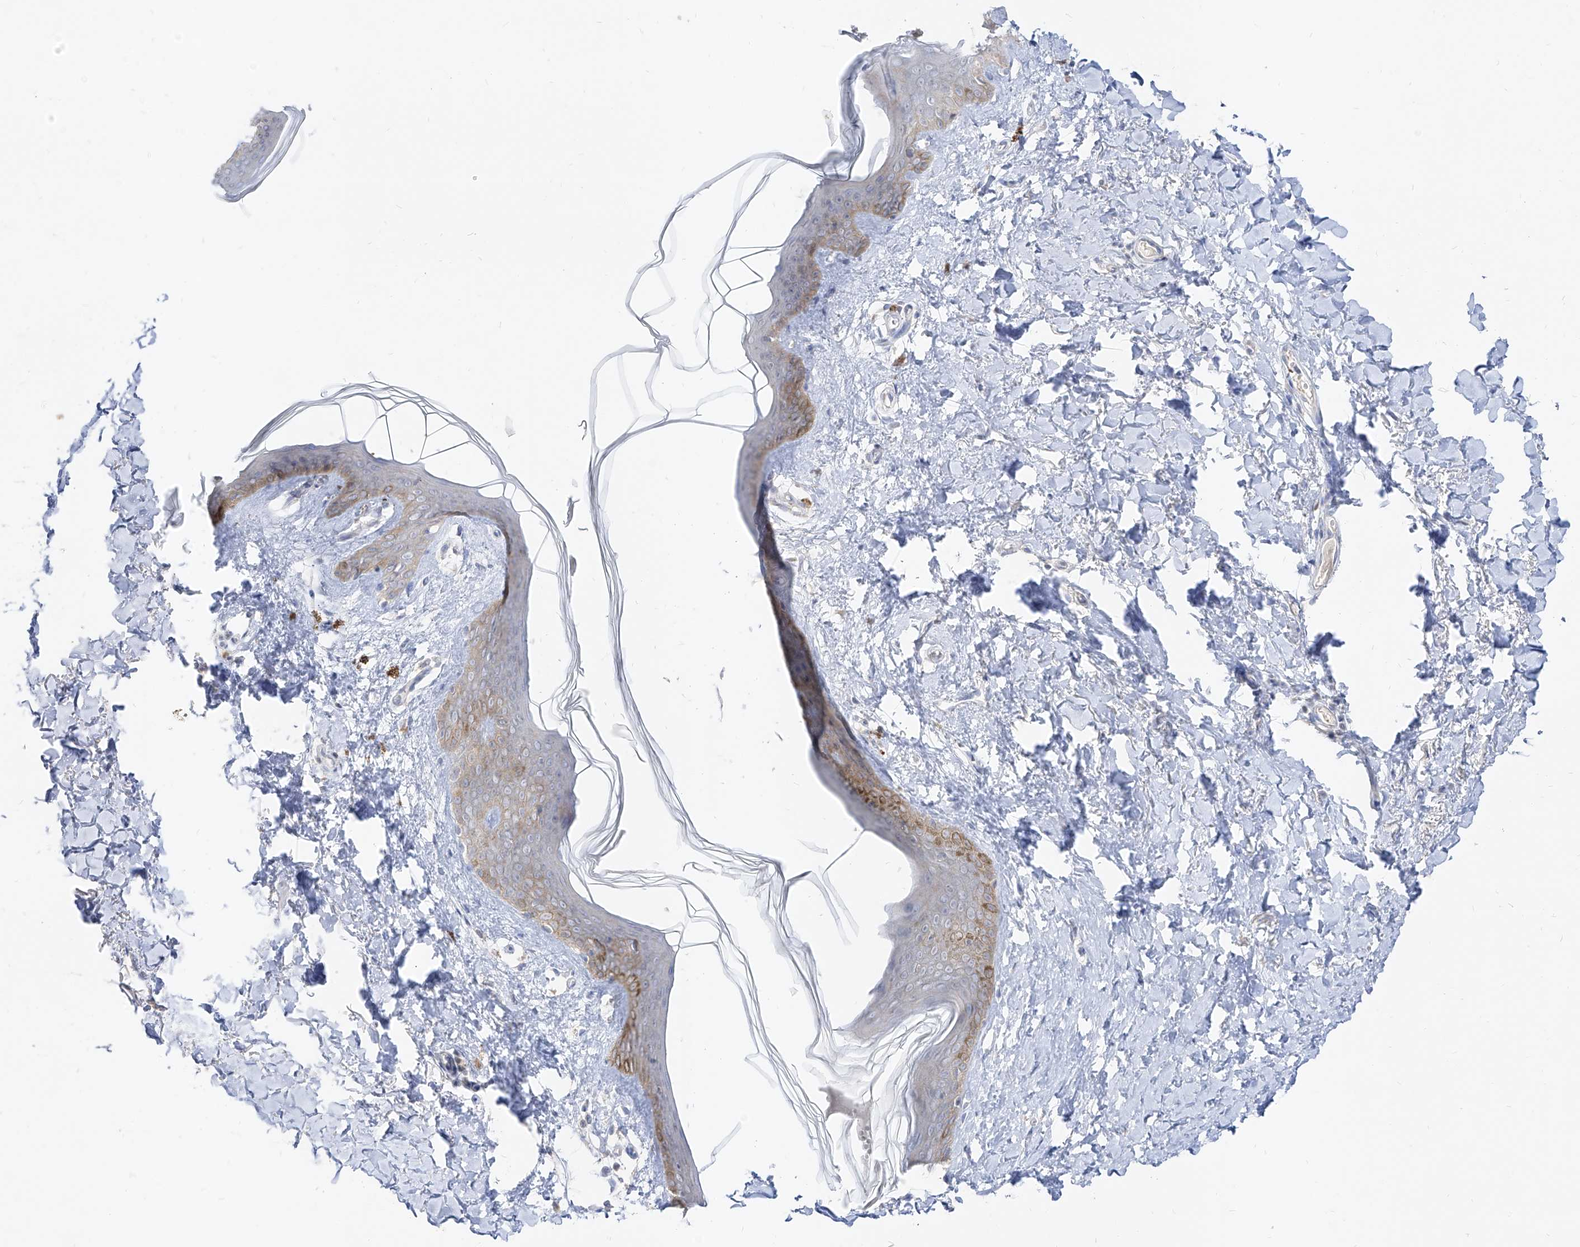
{"staining": {"intensity": "negative", "quantity": "none", "location": "none"}, "tissue": "skin", "cell_type": "Fibroblasts", "image_type": "normal", "snomed": [{"axis": "morphology", "description": "Normal tissue, NOS"}, {"axis": "topography", "description": "Skin"}], "caption": "This micrograph is of normal skin stained with immunohistochemistry (IHC) to label a protein in brown with the nuclei are counter-stained blue. There is no positivity in fibroblasts. (DAB (3,3'-diaminobenzidine) immunohistochemistry (IHC) visualized using brightfield microscopy, high magnification).", "gene": "RBFOX3", "patient": {"sex": "female", "age": 46}}